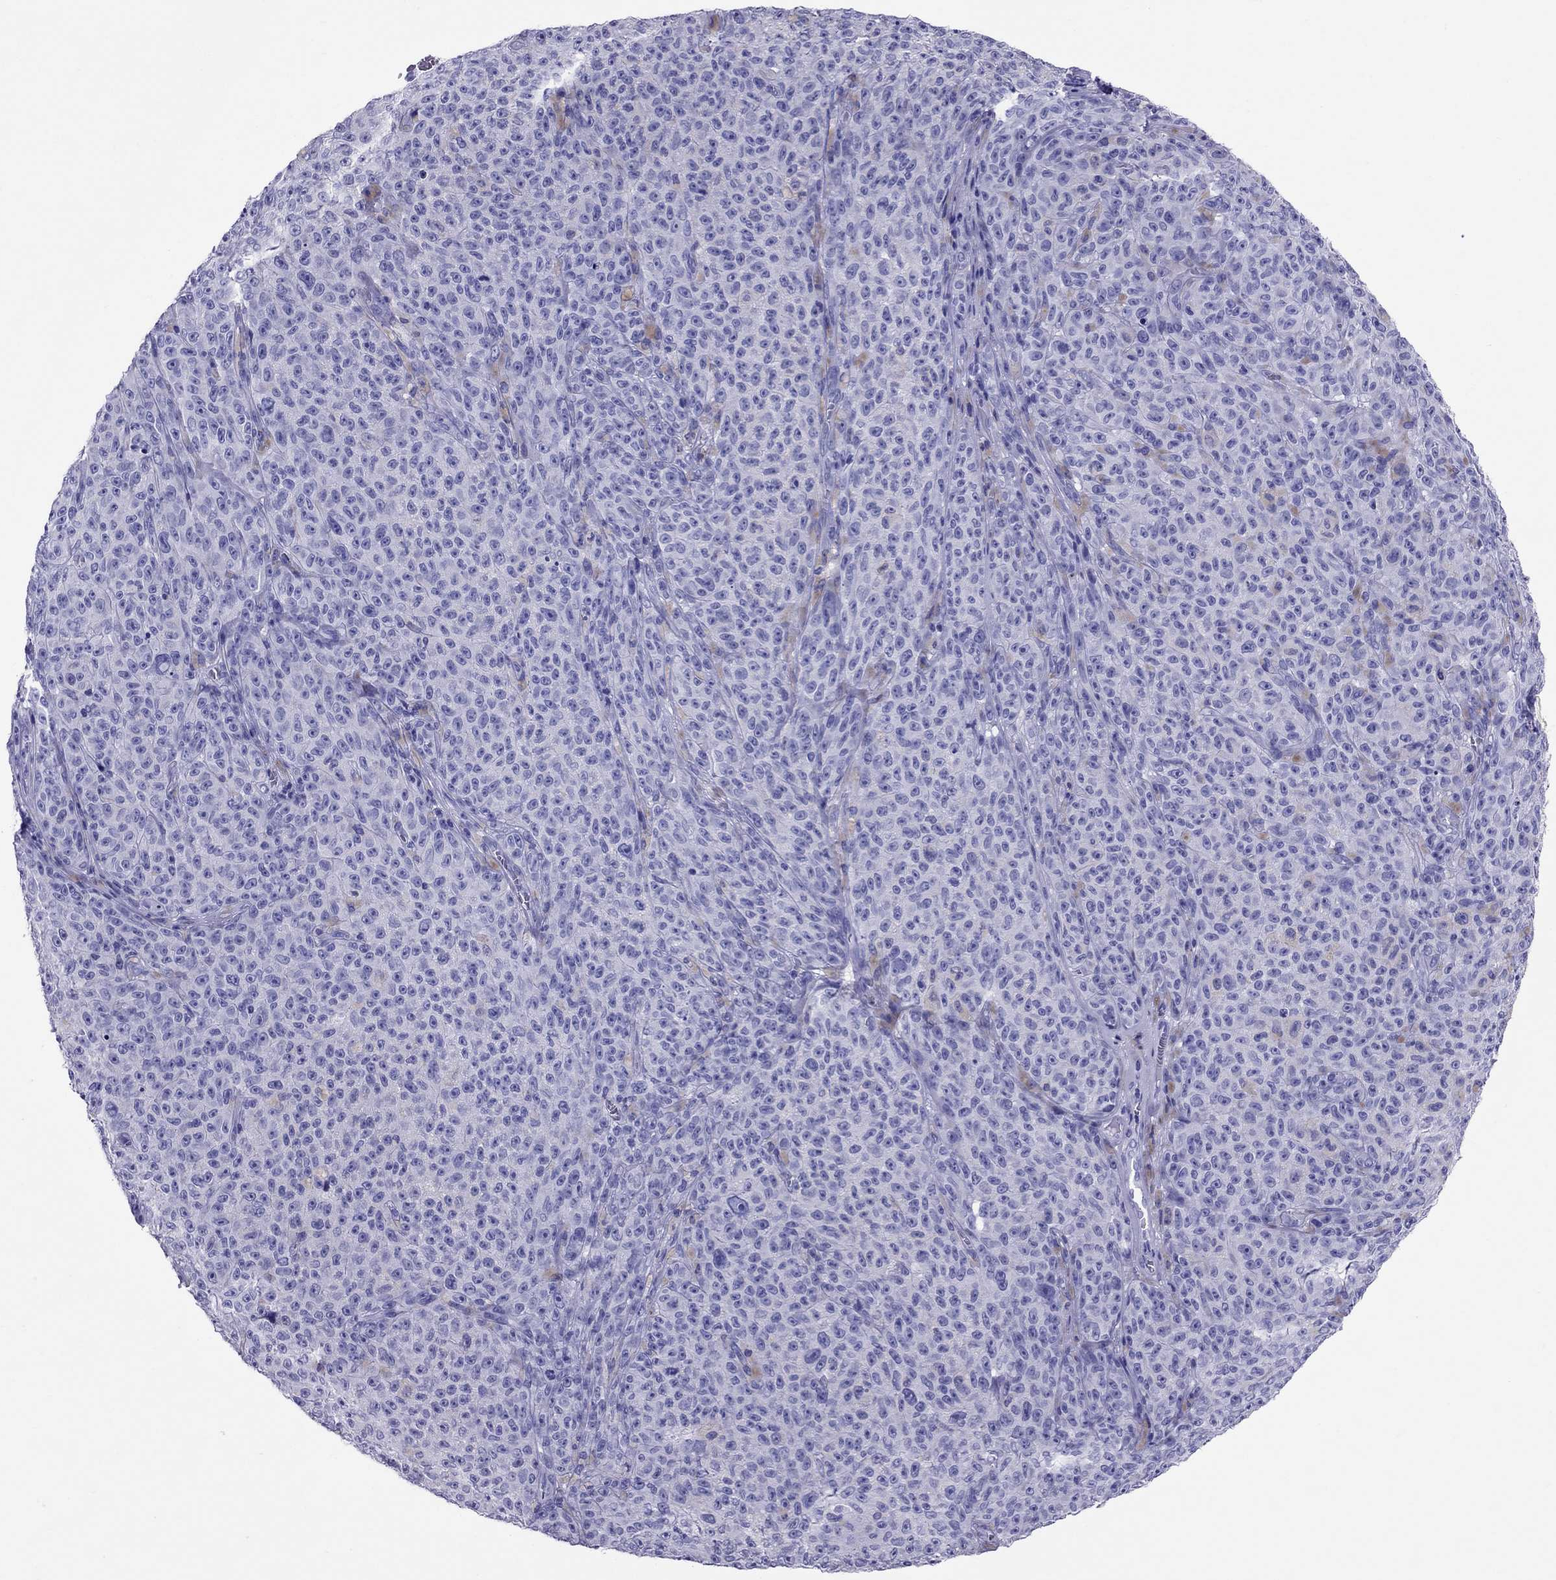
{"staining": {"intensity": "negative", "quantity": "none", "location": "none"}, "tissue": "melanoma", "cell_type": "Tumor cells", "image_type": "cancer", "snomed": [{"axis": "morphology", "description": "Malignant melanoma, NOS"}, {"axis": "topography", "description": "Skin"}], "caption": "This is an IHC micrograph of malignant melanoma. There is no staining in tumor cells.", "gene": "AVPR1B", "patient": {"sex": "female", "age": 82}}